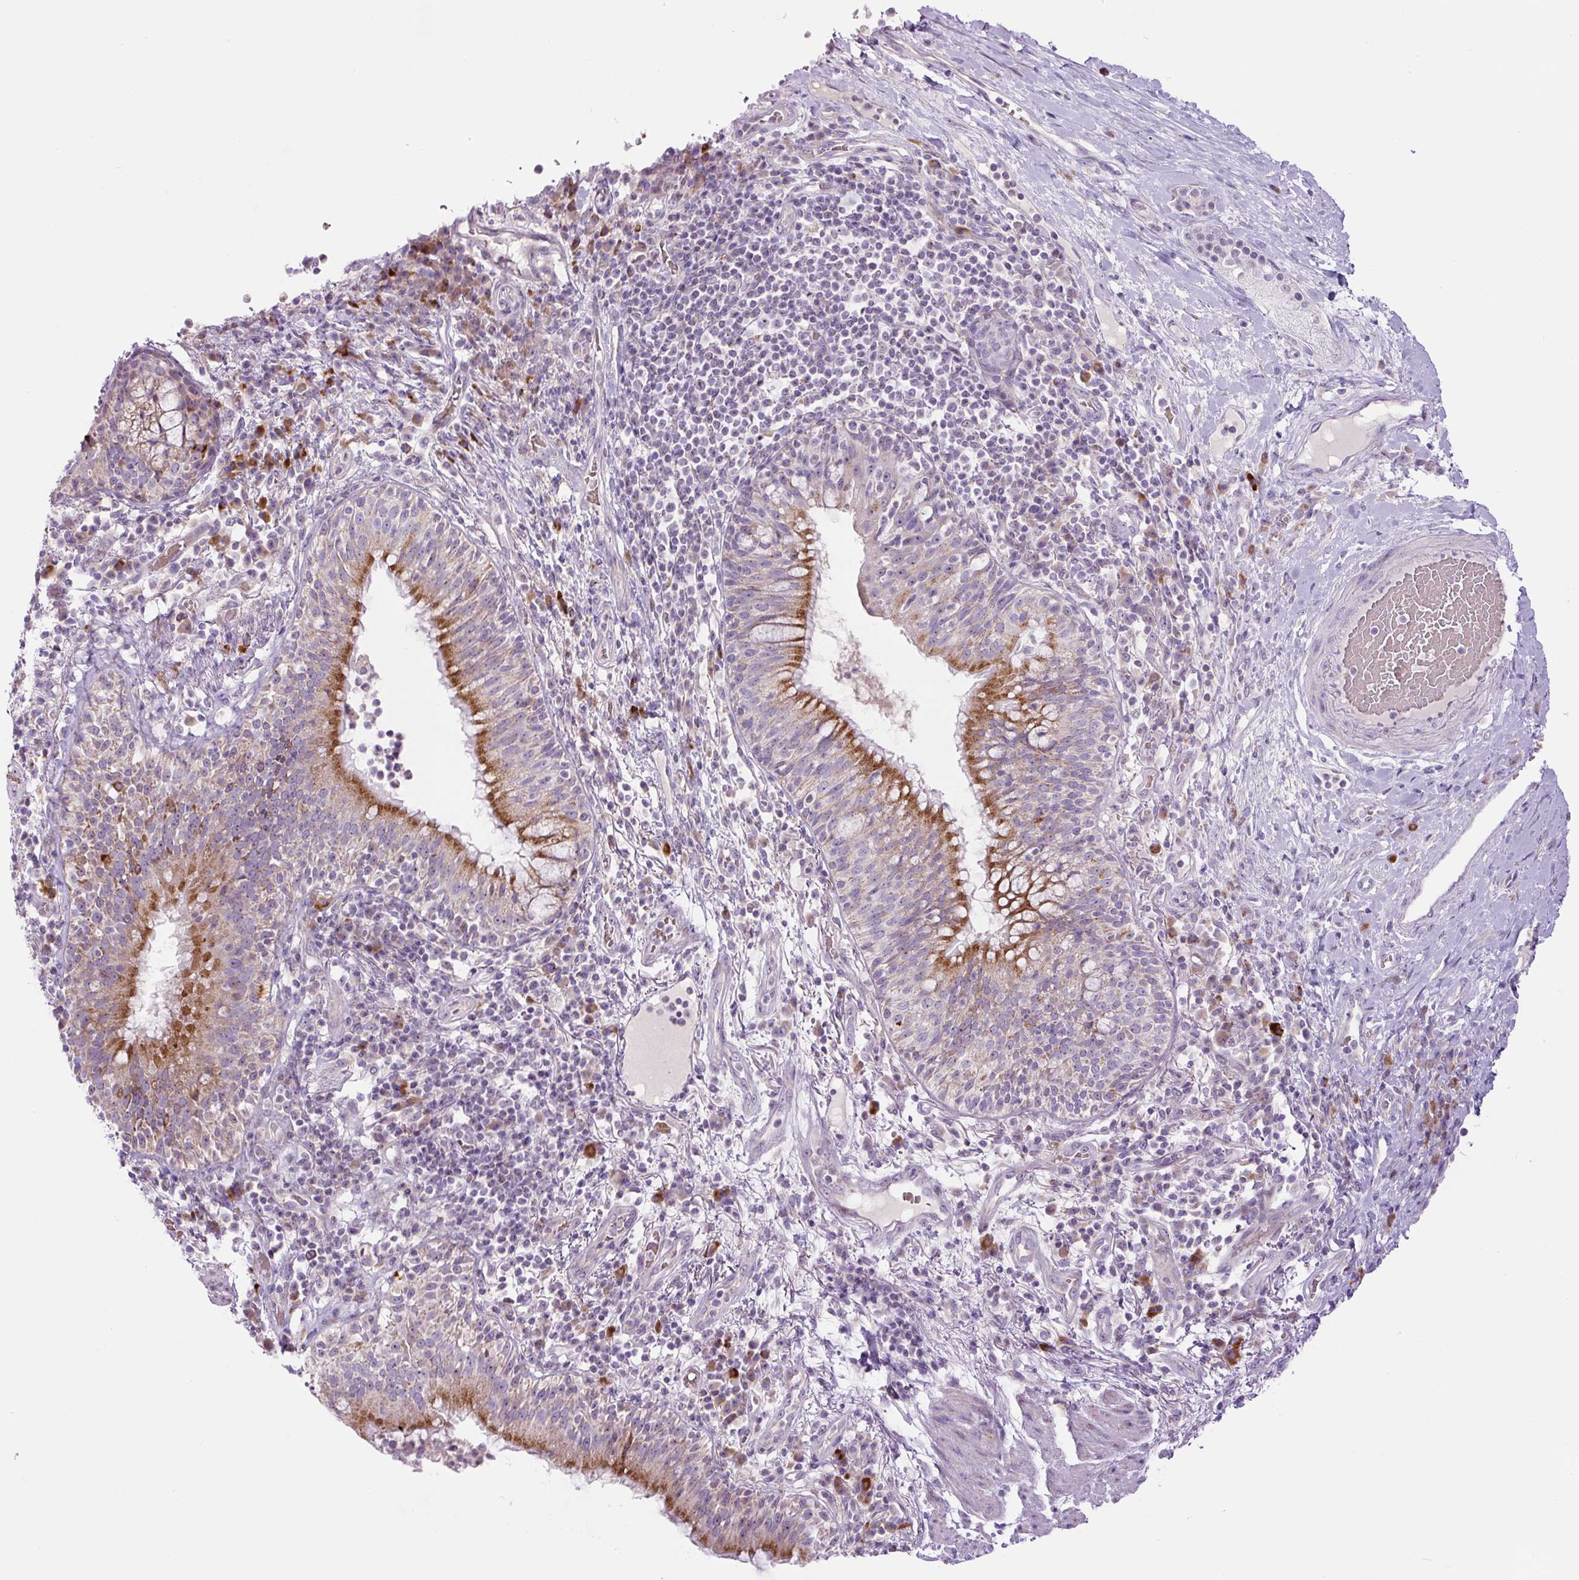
{"staining": {"intensity": "moderate", "quantity": "<25%", "location": "cytoplasmic/membranous"}, "tissue": "bronchus", "cell_type": "Respiratory epithelial cells", "image_type": "normal", "snomed": [{"axis": "morphology", "description": "Normal tissue, NOS"}, {"axis": "topography", "description": "Cartilage tissue"}, {"axis": "topography", "description": "Bronchus"}], "caption": "Immunohistochemistry (DAB) staining of unremarkable bronchus demonstrates moderate cytoplasmic/membranous protein expression in approximately <25% of respiratory epithelial cells.", "gene": "ZNF596", "patient": {"sex": "male", "age": 56}}